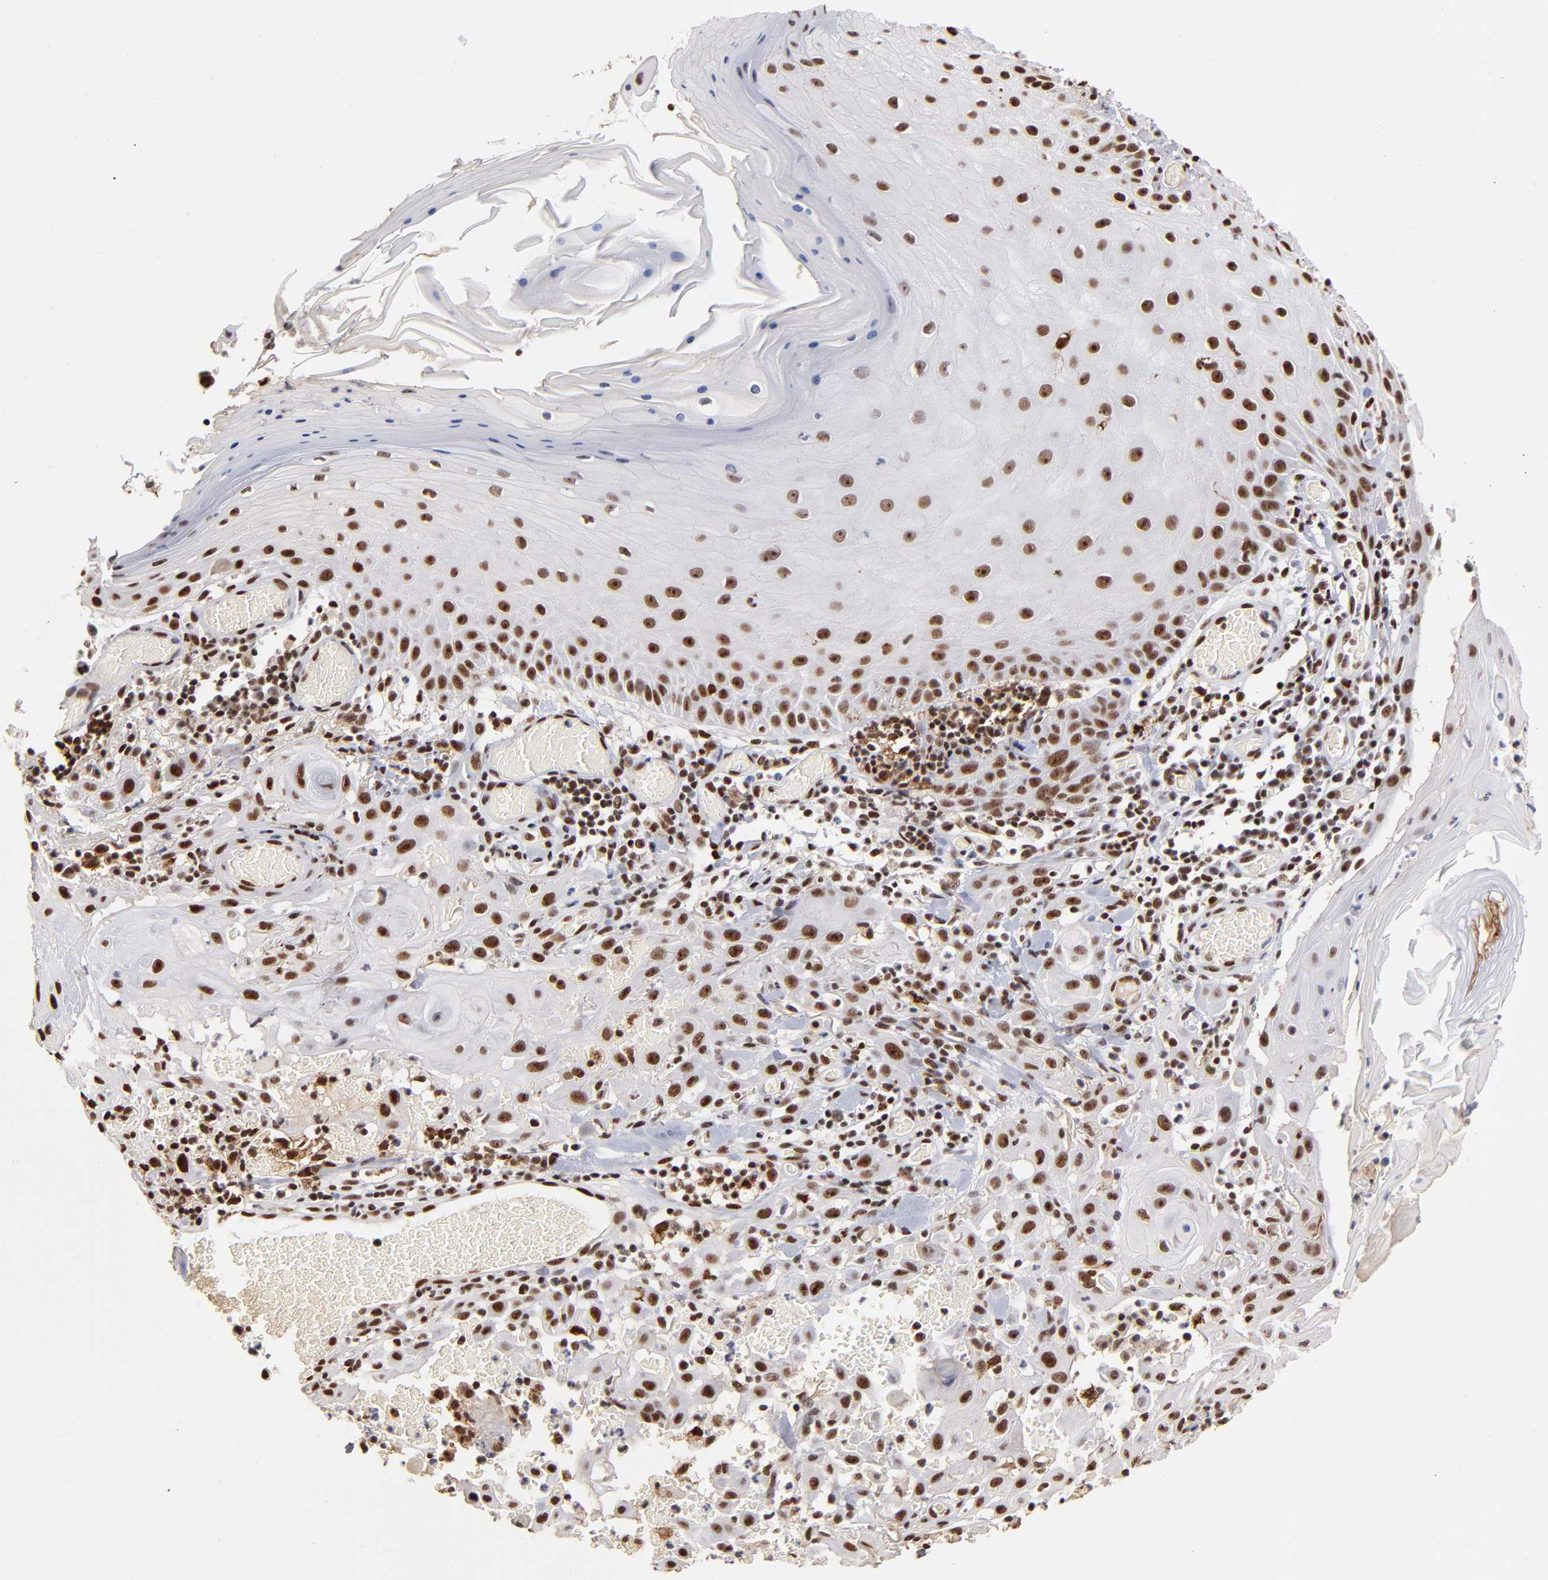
{"staining": {"intensity": "strong", "quantity": ">75%", "location": "nuclear"}, "tissue": "skin cancer", "cell_type": "Tumor cells", "image_type": "cancer", "snomed": [{"axis": "morphology", "description": "Squamous cell carcinoma, NOS"}, {"axis": "topography", "description": "Skin"}], "caption": "Human skin cancer stained for a protein (brown) demonstrates strong nuclear positive expression in about >75% of tumor cells.", "gene": "ZNF146", "patient": {"sex": "male", "age": 24}}